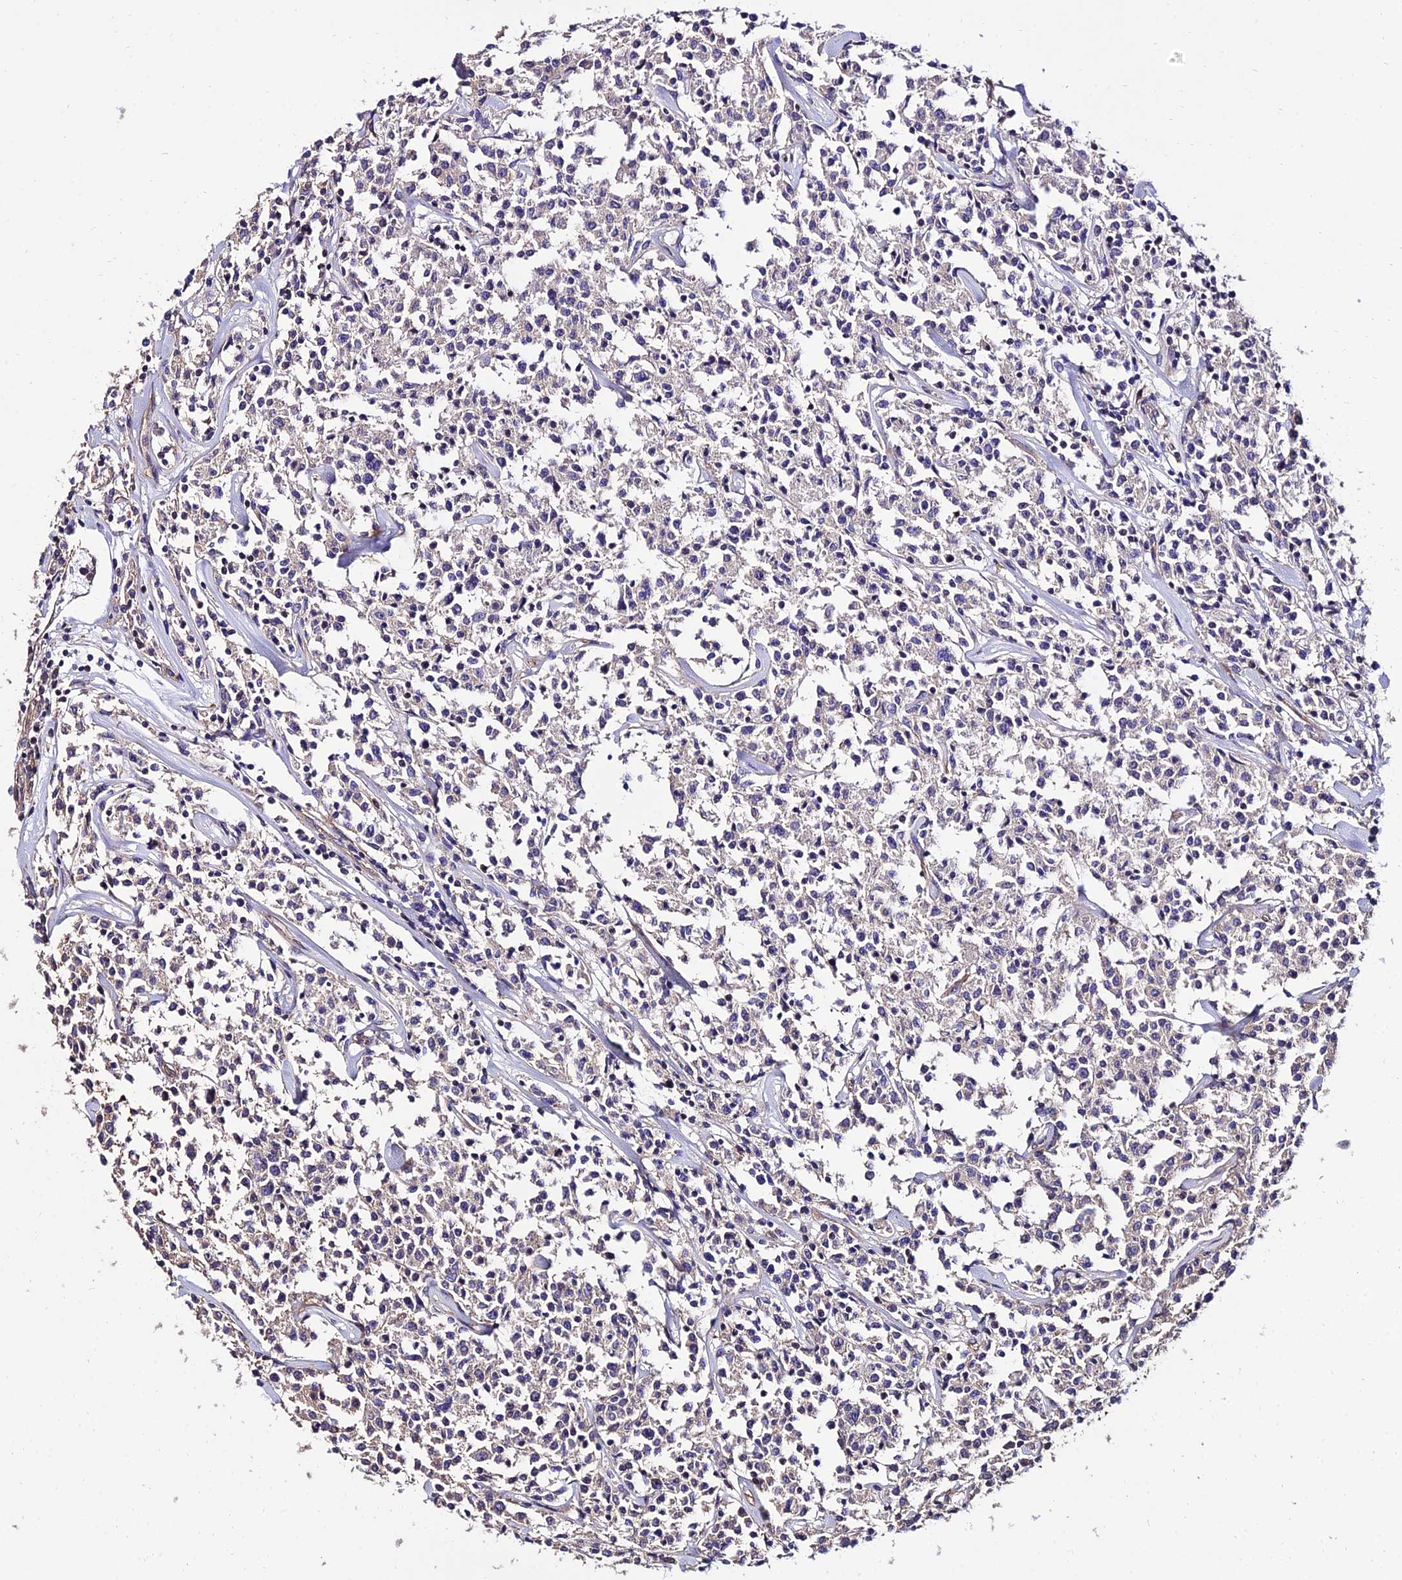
{"staining": {"intensity": "negative", "quantity": "none", "location": "none"}, "tissue": "lymphoma", "cell_type": "Tumor cells", "image_type": "cancer", "snomed": [{"axis": "morphology", "description": "Malignant lymphoma, non-Hodgkin's type, Low grade"}, {"axis": "topography", "description": "Small intestine"}], "caption": "Immunohistochemistry of lymphoma shows no expression in tumor cells.", "gene": "CALM2", "patient": {"sex": "female", "age": 59}}